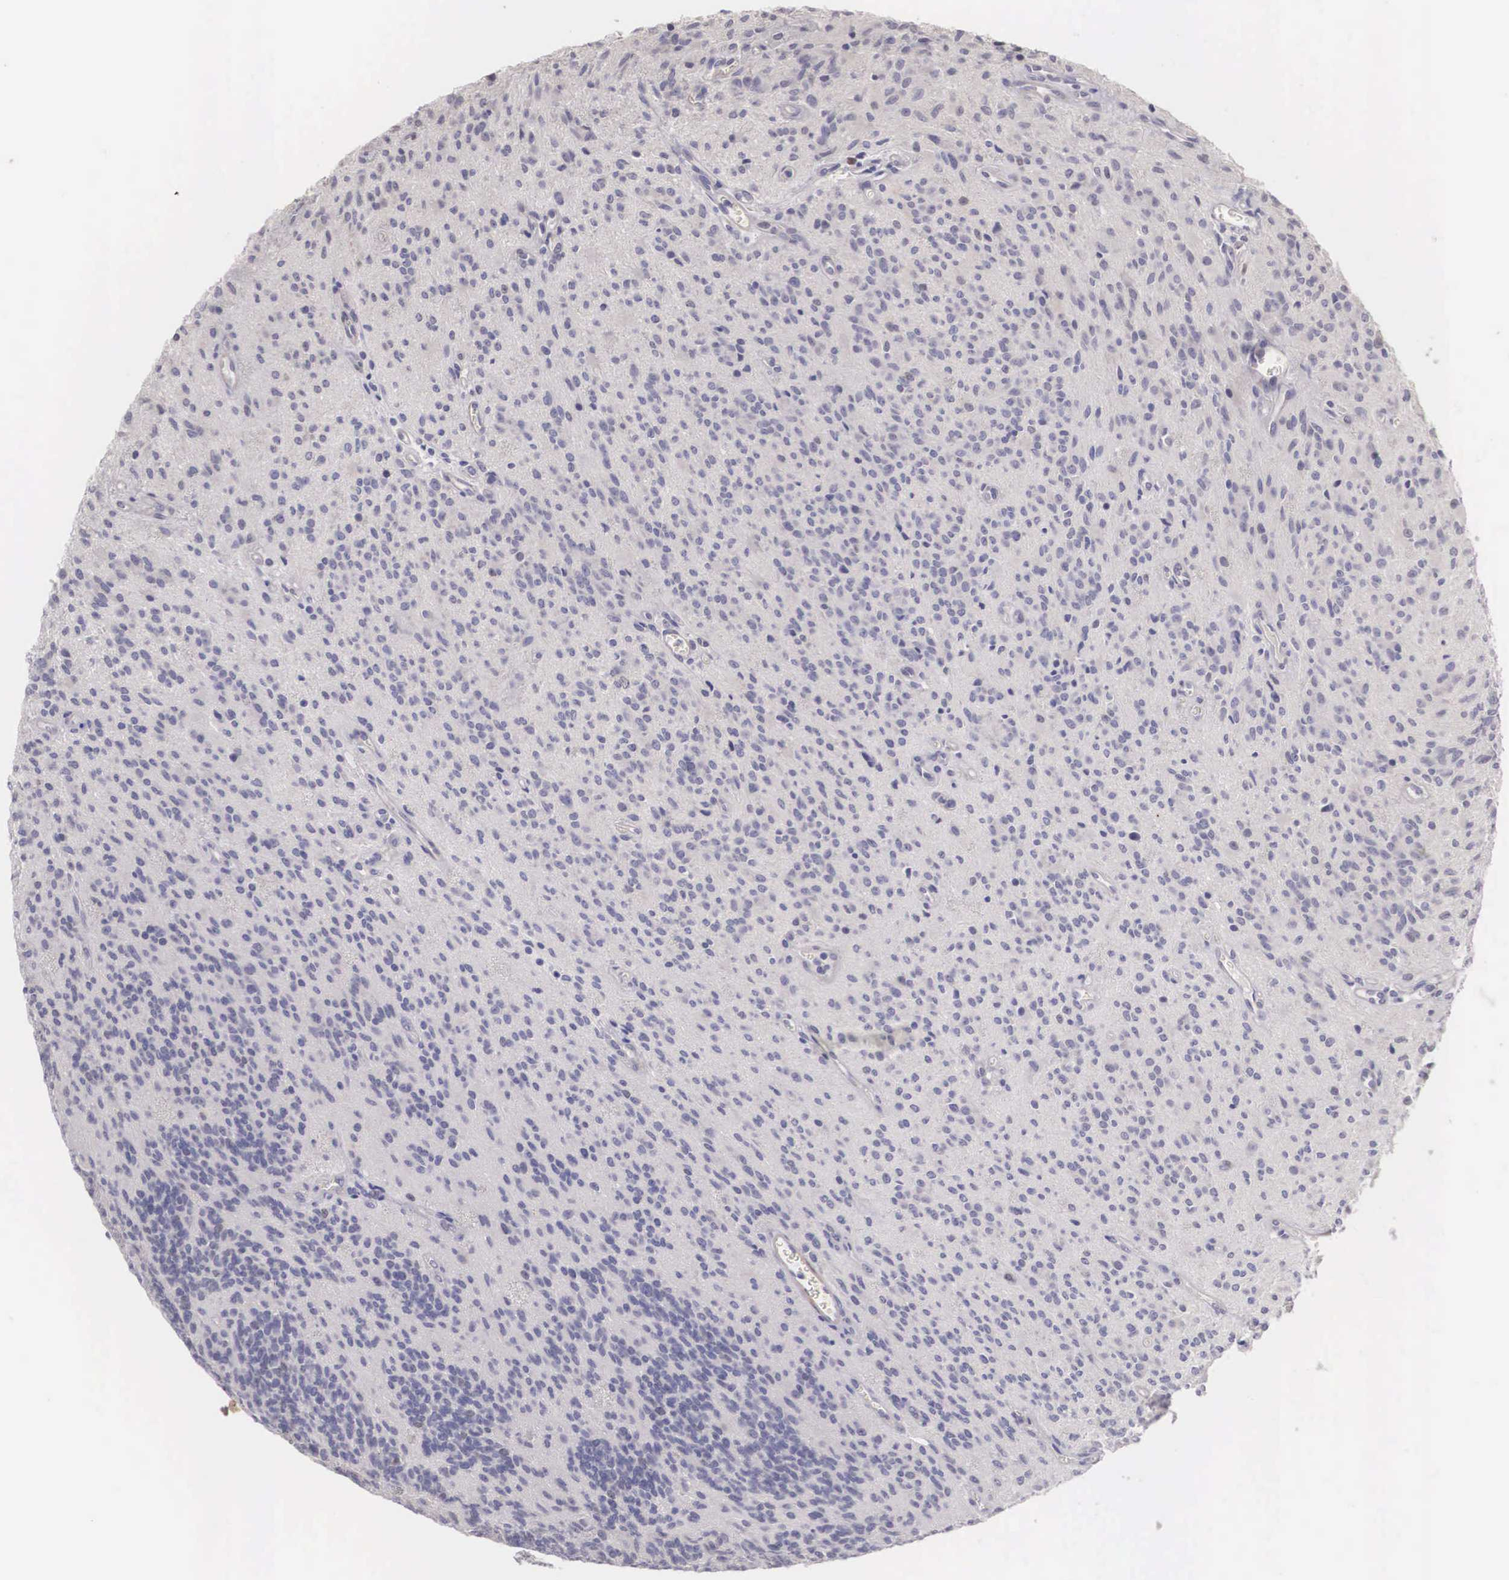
{"staining": {"intensity": "negative", "quantity": "none", "location": "none"}, "tissue": "glioma", "cell_type": "Tumor cells", "image_type": "cancer", "snomed": [{"axis": "morphology", "description": "Glioma, malignant, Low grade"}, {"axis": "topography", "description": "Brain"}], "caption": "An immunohistochemistry (IHC) photomicrograph of glioma is shown. There is no staining in tumor cells of glioma.", "gene": "ENOX2", "patient": {"sex": "female", "age": 15}}